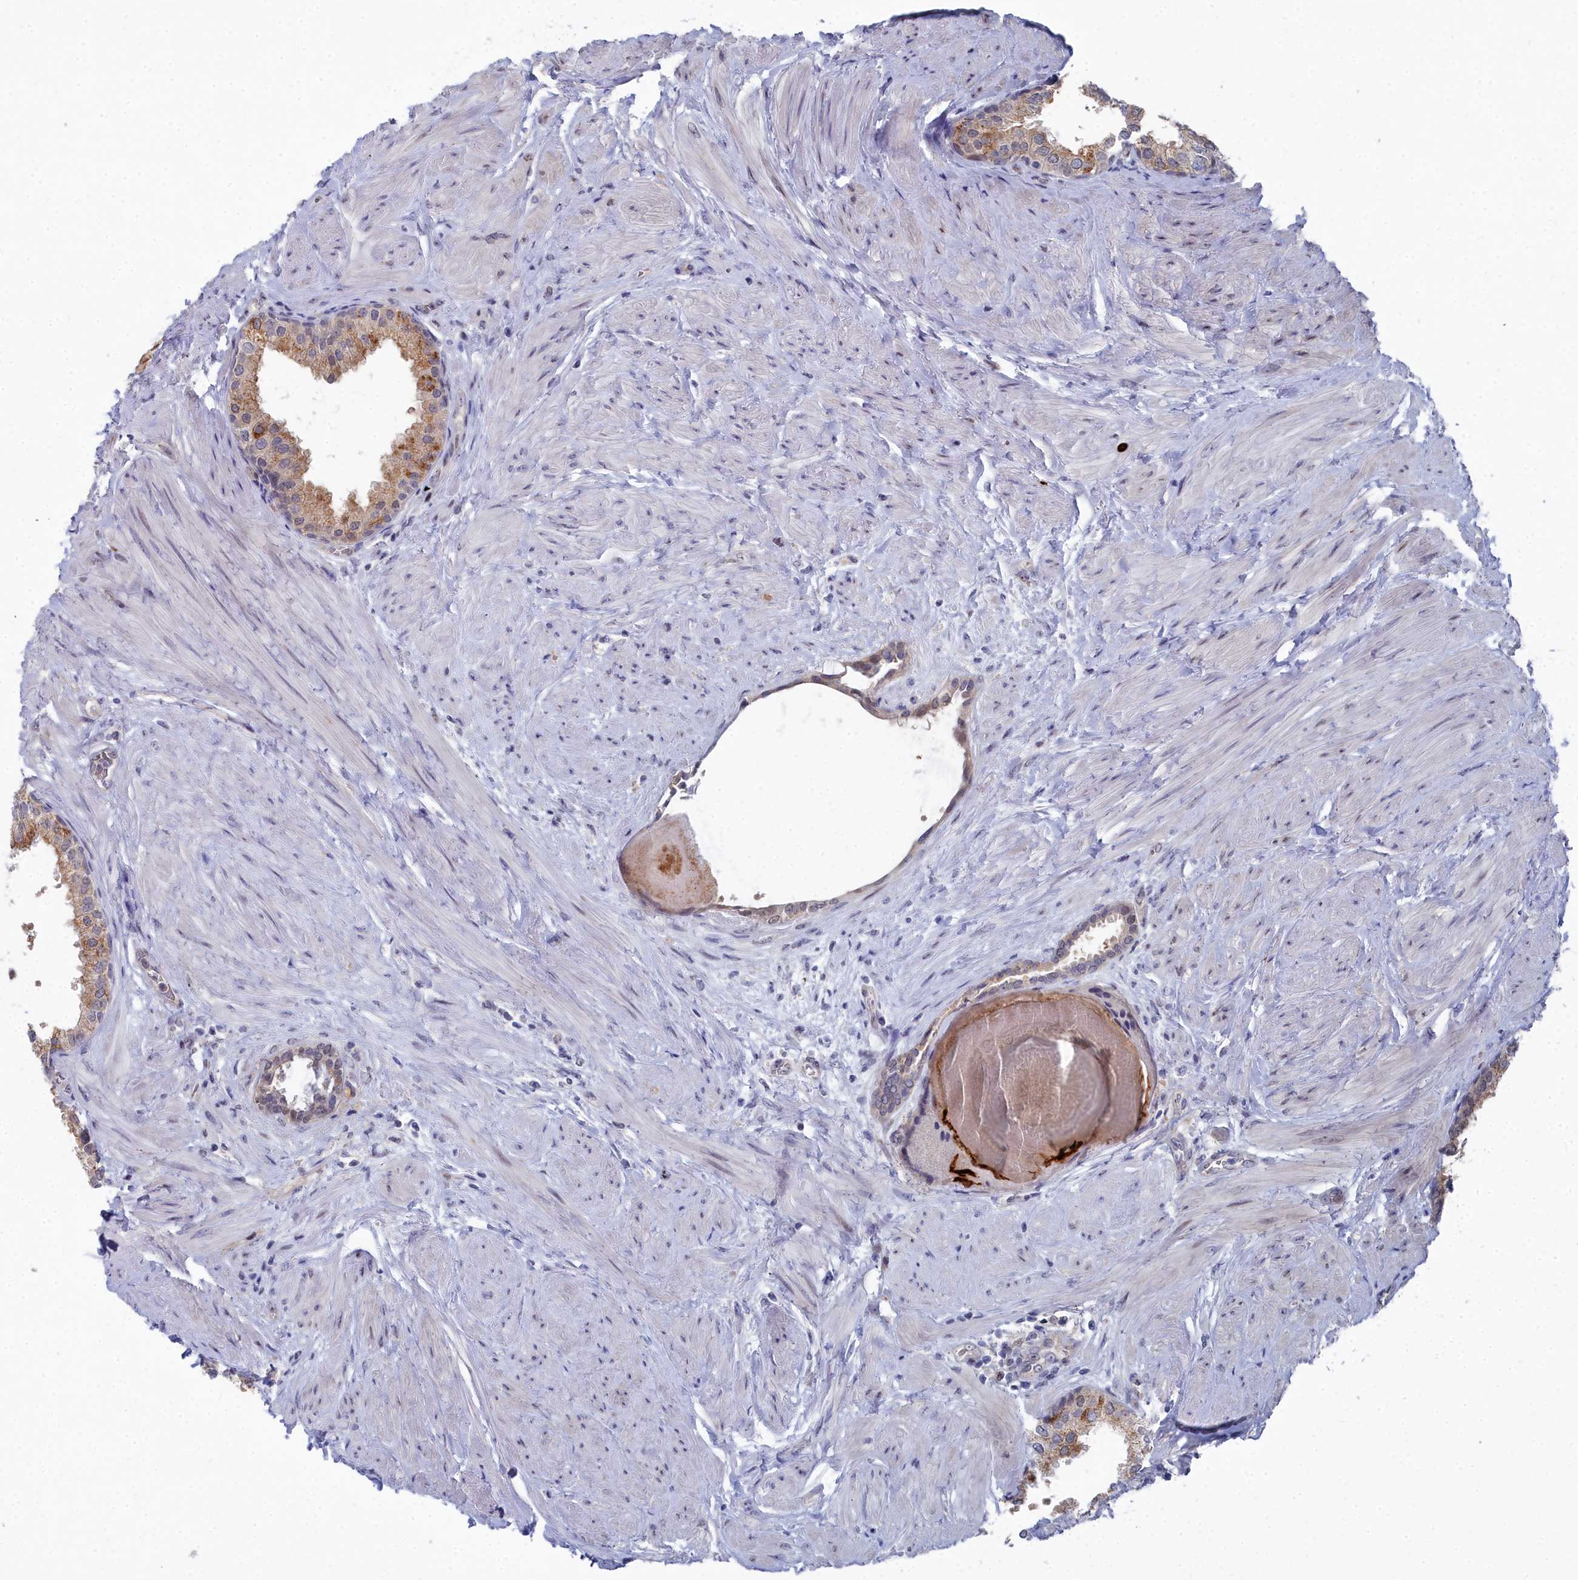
{"staining": {"intensity": "moderate", "quantity": "25%-75%", "location": "cytoplasmic/membranous,nuclear"}, "tissue": "prostate", "cell_type": "Glandular cells", "image_type": "normal", "snomed": [{"axis": "morphology", "description": "Normal tissue, NOS"}, {"axis": "topography", "description": "Prostate"}], "caption": "The immunohistochemical stain highlights moderate cytoplasmic/membranous,nuclear staining in glandular cells of unremarkable prostate. (brown staining indicates protein expression, while blue staining denotes nuclei).", "gene": "RPS27A", "patient": {"sex": "male", "age": 48}}